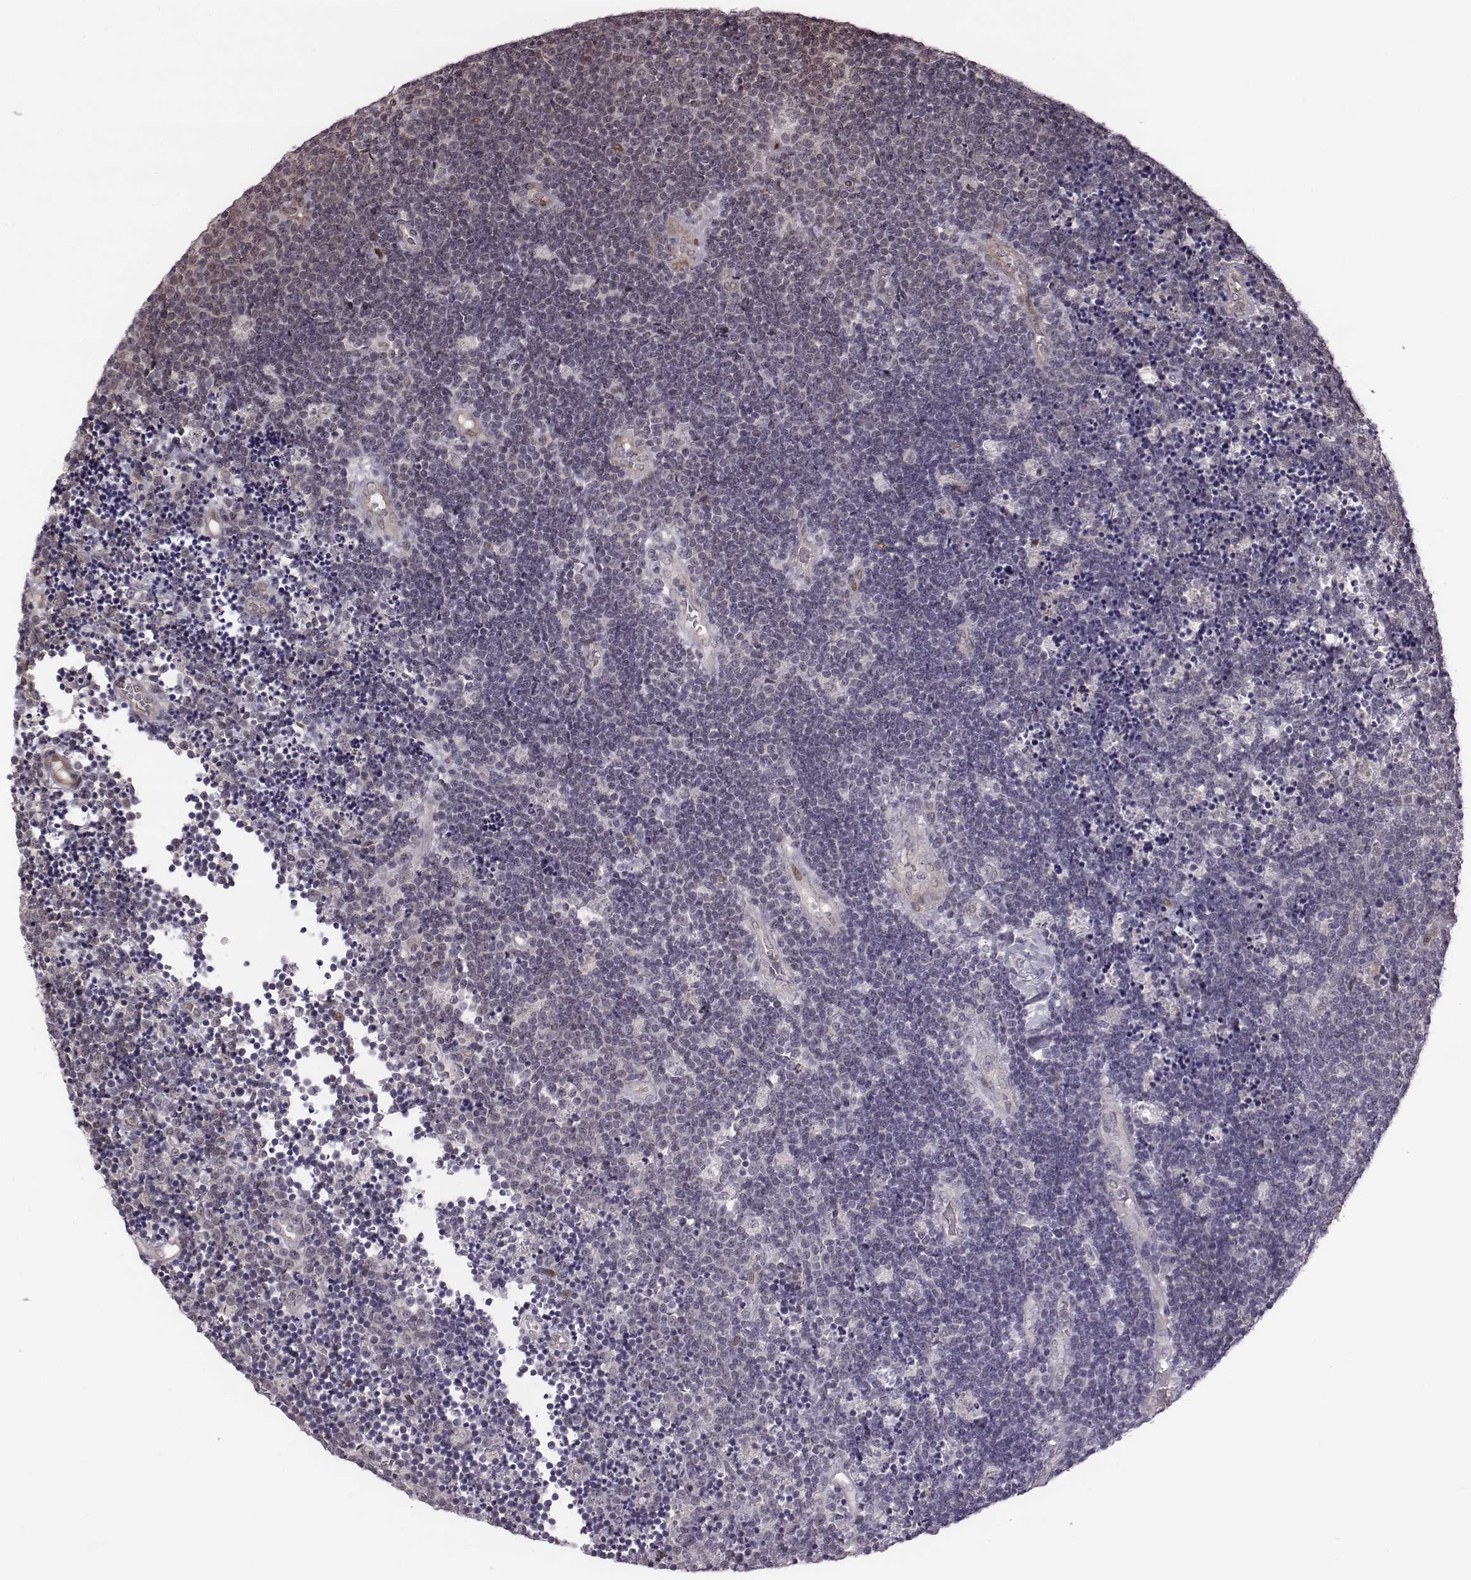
{"staining": {"intensity": "negative", "quantity": "none", "location": "none"}, "tissue": "lymphoma", "cell_type": "Tumor cells", "image_type": "cancer", "snomed": [{"axis": "morphology", "description": "Malignant lymphoma, non-Hodgkin's type, Low grade"}, {"axis": "topography", "description": "Brain"}], "caption": "Lymphoma was stained to show a protein in brown. There is no significant expression in tumor cells. Nuclei are stained in blue.", "gene": "RPL3", "patient": {"sex": "female", "age": 66}}